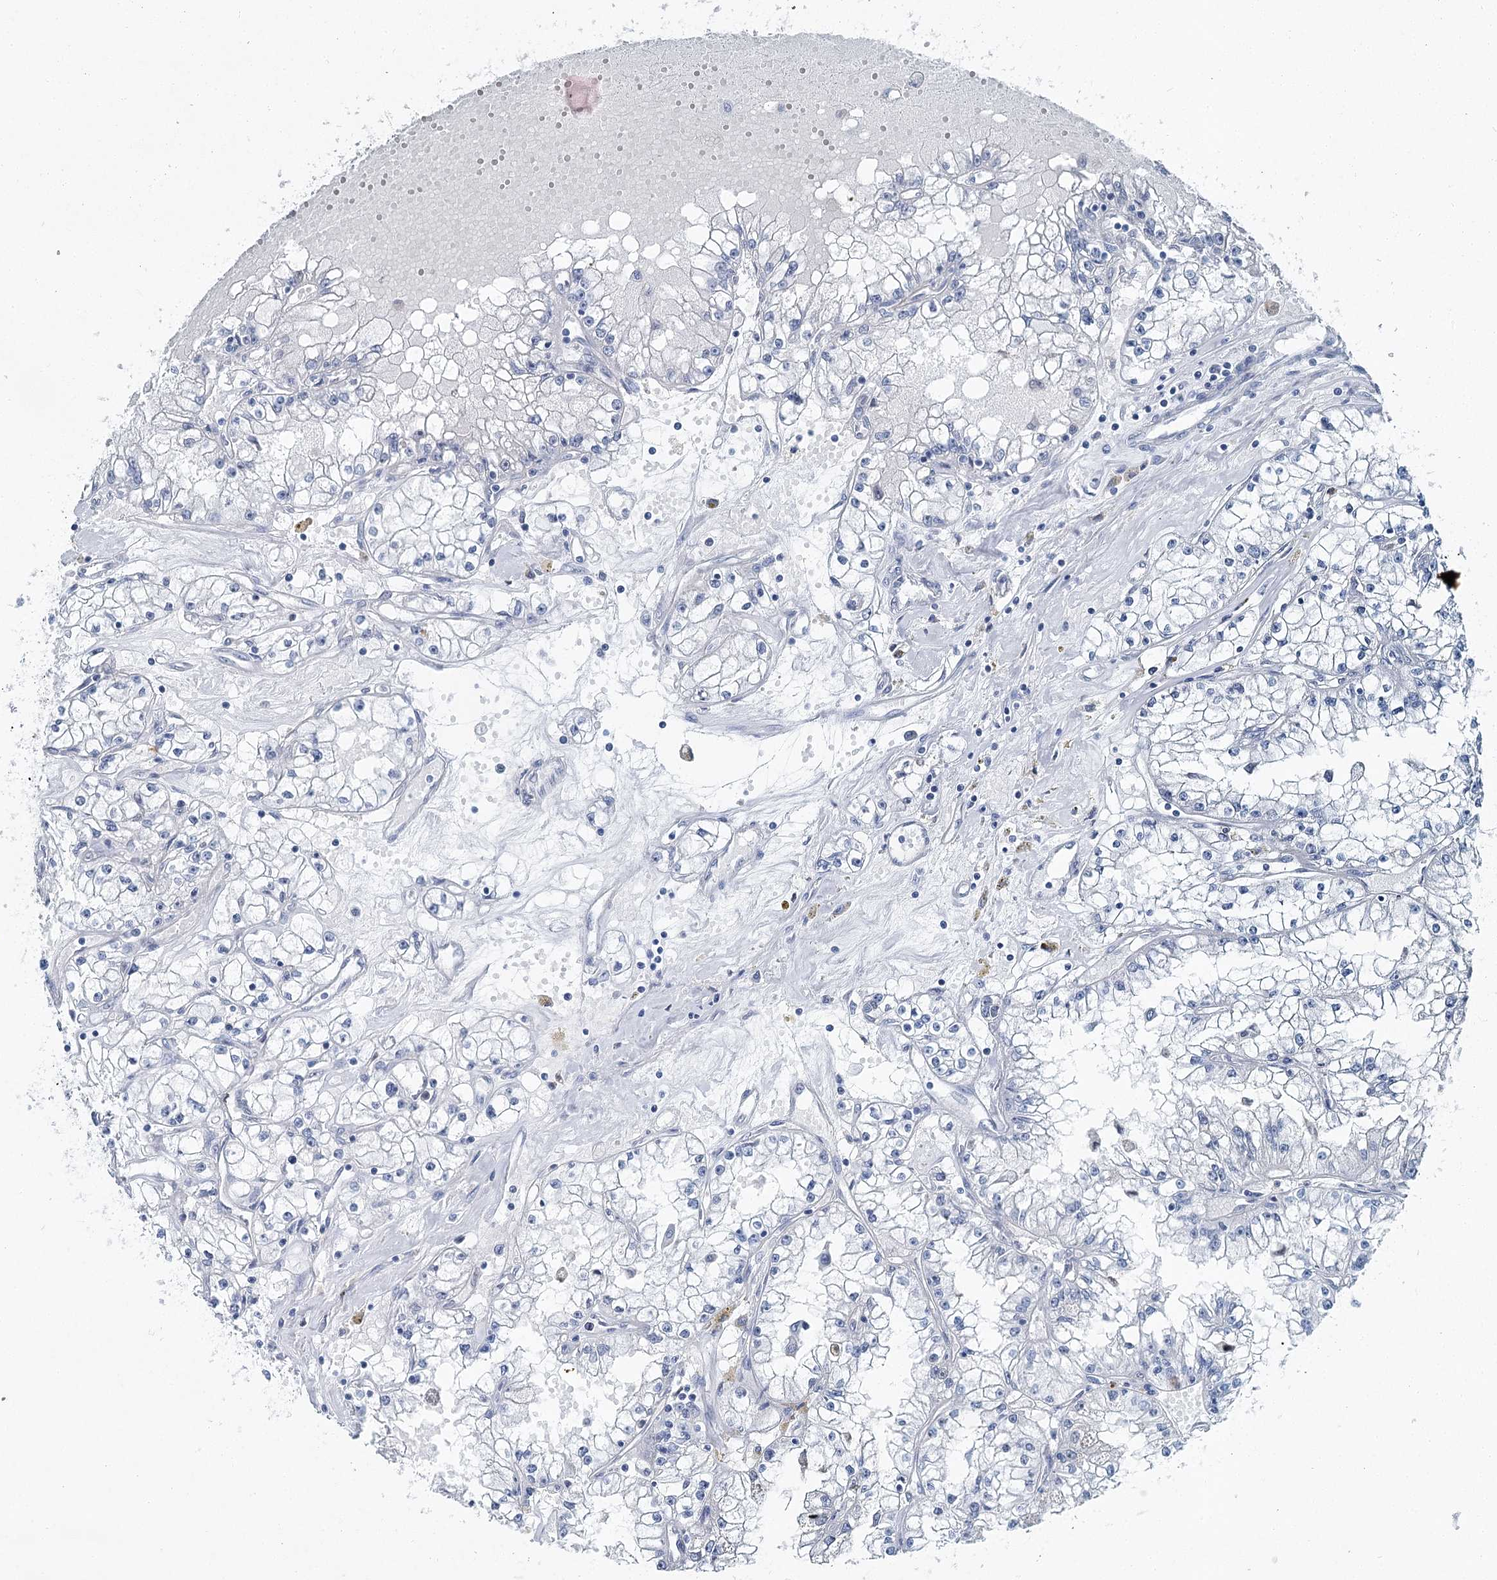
{"staining": {"intensity": "negative", "quantity": "none", "location": "none"}, "tissue": "renal cancer", "cell_type": "Tumor cells", "image_type": "cancer", "snomed": [{"axis": "morphology", "description": "Adenocarcinoma, NOS"}, {"axis": "topography", "description": "Kidney"}], "caption": "Immunohistochemistry (IHC) histopathology image of neoplastic tissue: renal cancer (adenocarcinoma) stained with DAB (3,3'-diaminobenzidine) demonstrates no significant protein expression in tumor cells.", "gene": "HAT1", "patient": {"sex": "male", "age": 56}}